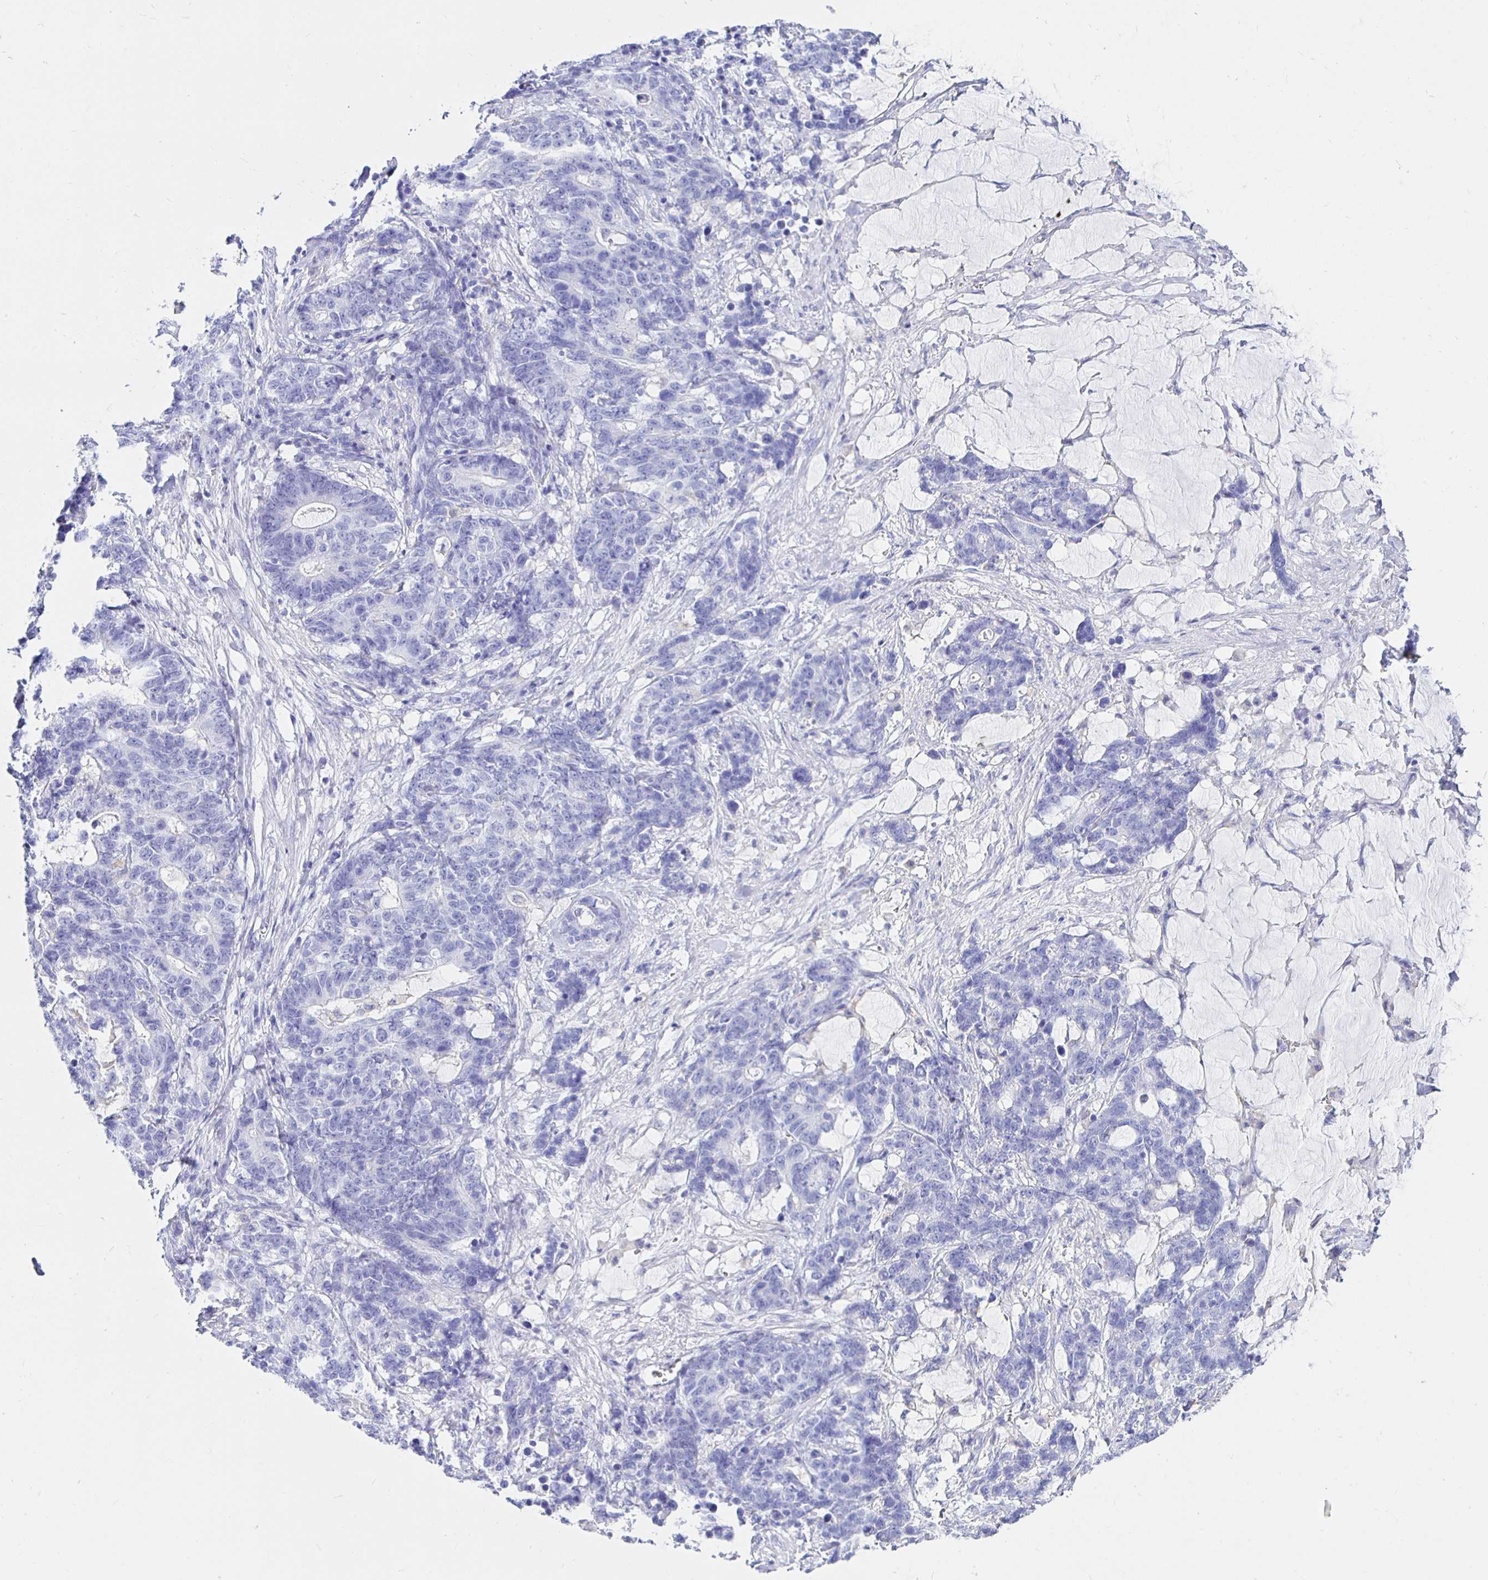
{"staining": {"intensity": "negative", "quantity": "none", "location": "none"}, "tissue": "stomach cancer", "cell_type": "Tumor cells", "image_type": "cancer", "snomed": [{"axis": "morphology", "description": "Normal tissue, NOS"}, {"axis": "morphology", "description": "Adenocarcinoma, NOS"}, {"axis": "topography", "description": "Stomach"}], "caption": "Tumor cells are negative for brown protein staining in stomach cancer.", "gene": "UMOD", "patient": {"sex": "female", "age": 64}}